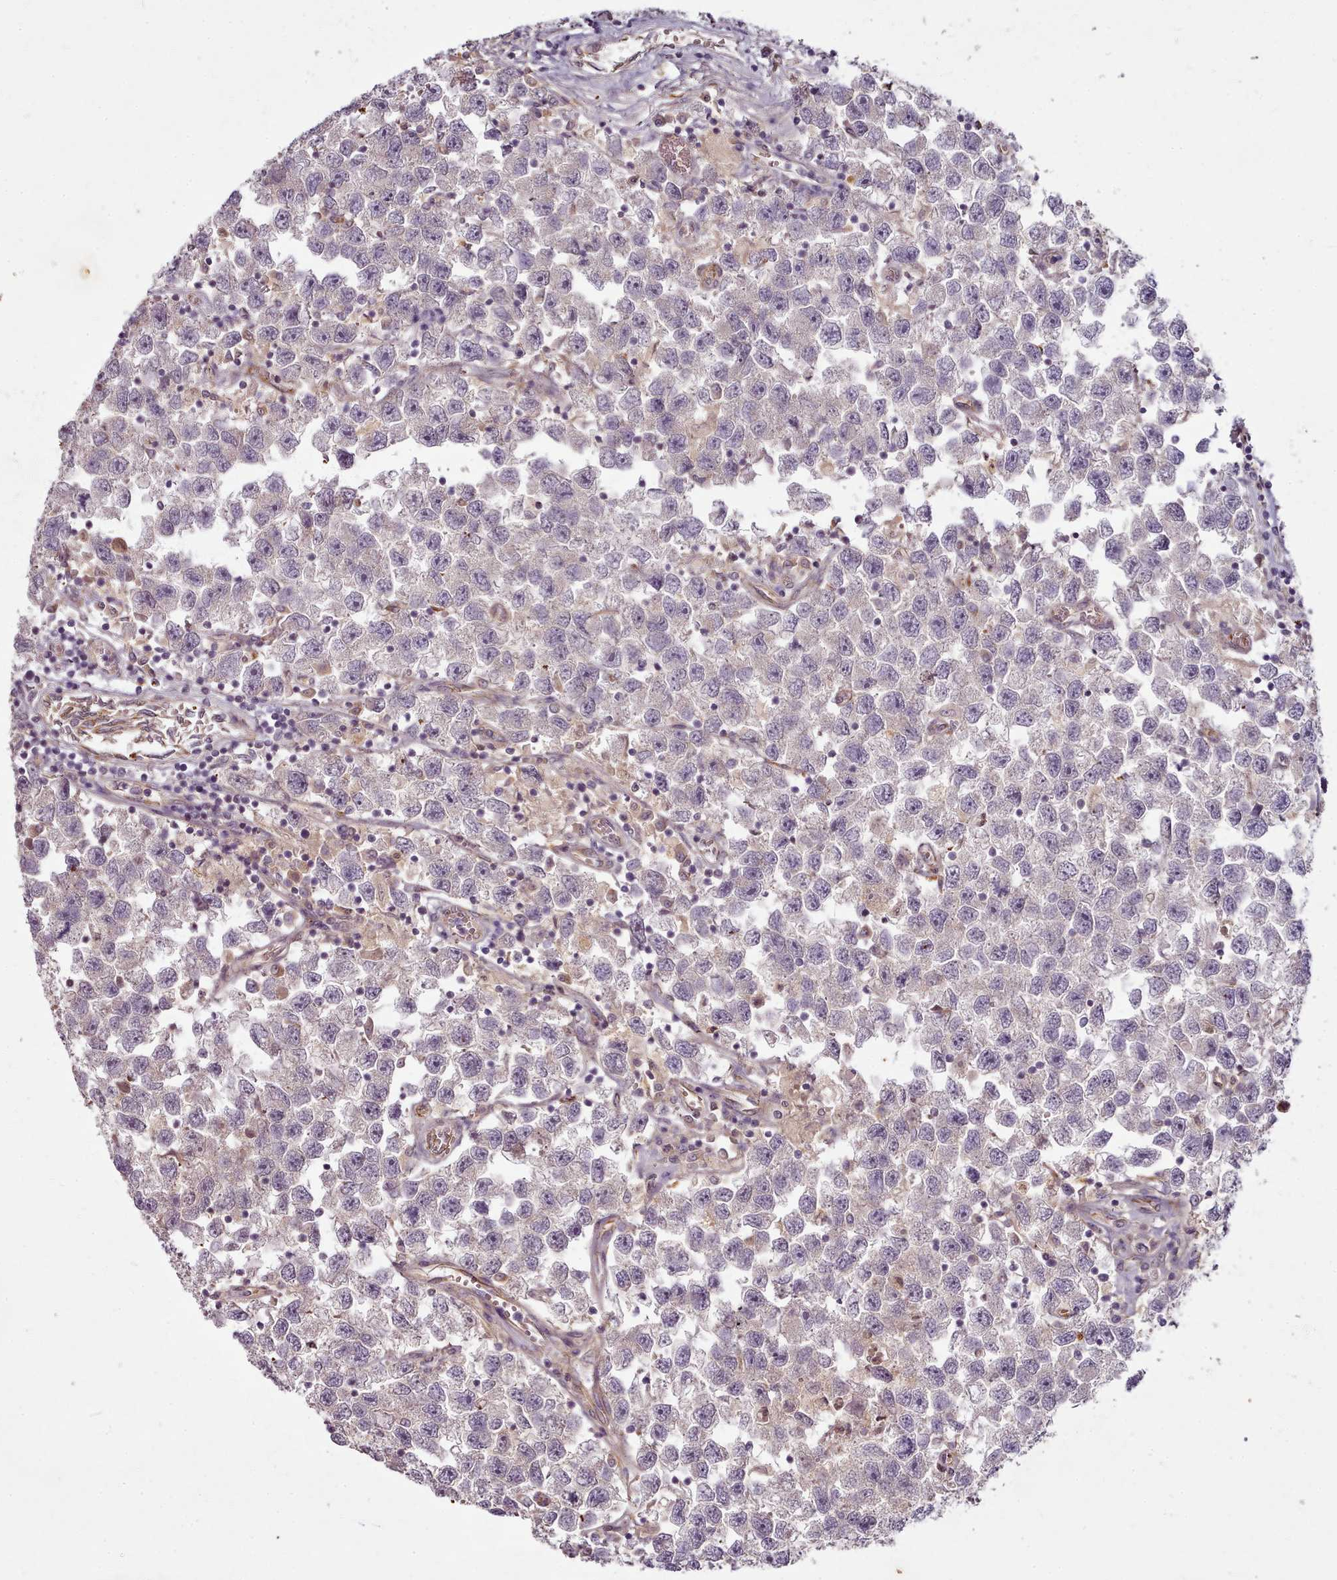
{"staining": {"intensity": "negative", "quantity": "none", "location": "none"}, "tissue": "testis cancer", "cell_type": "Tumor cells", "image_type": "cancer", "snomed": [{"axis": "morphology", "description": "Seminoma, NOS"}, {"axis": "topography", "description": "Testis"}], "caption": "DAB (3,3'-diaminobenzidine) immunohistochemical staining of human testis cancer displays no significant expression in tumor cells. The staining was performed using DAB to visualize the protein expression in brown, while the nuclei were stained in blue with hematoxylin (Magnification: 20x).", "gene": "C1QTNF5", "patient": {"sex": "male", "age": 26}}